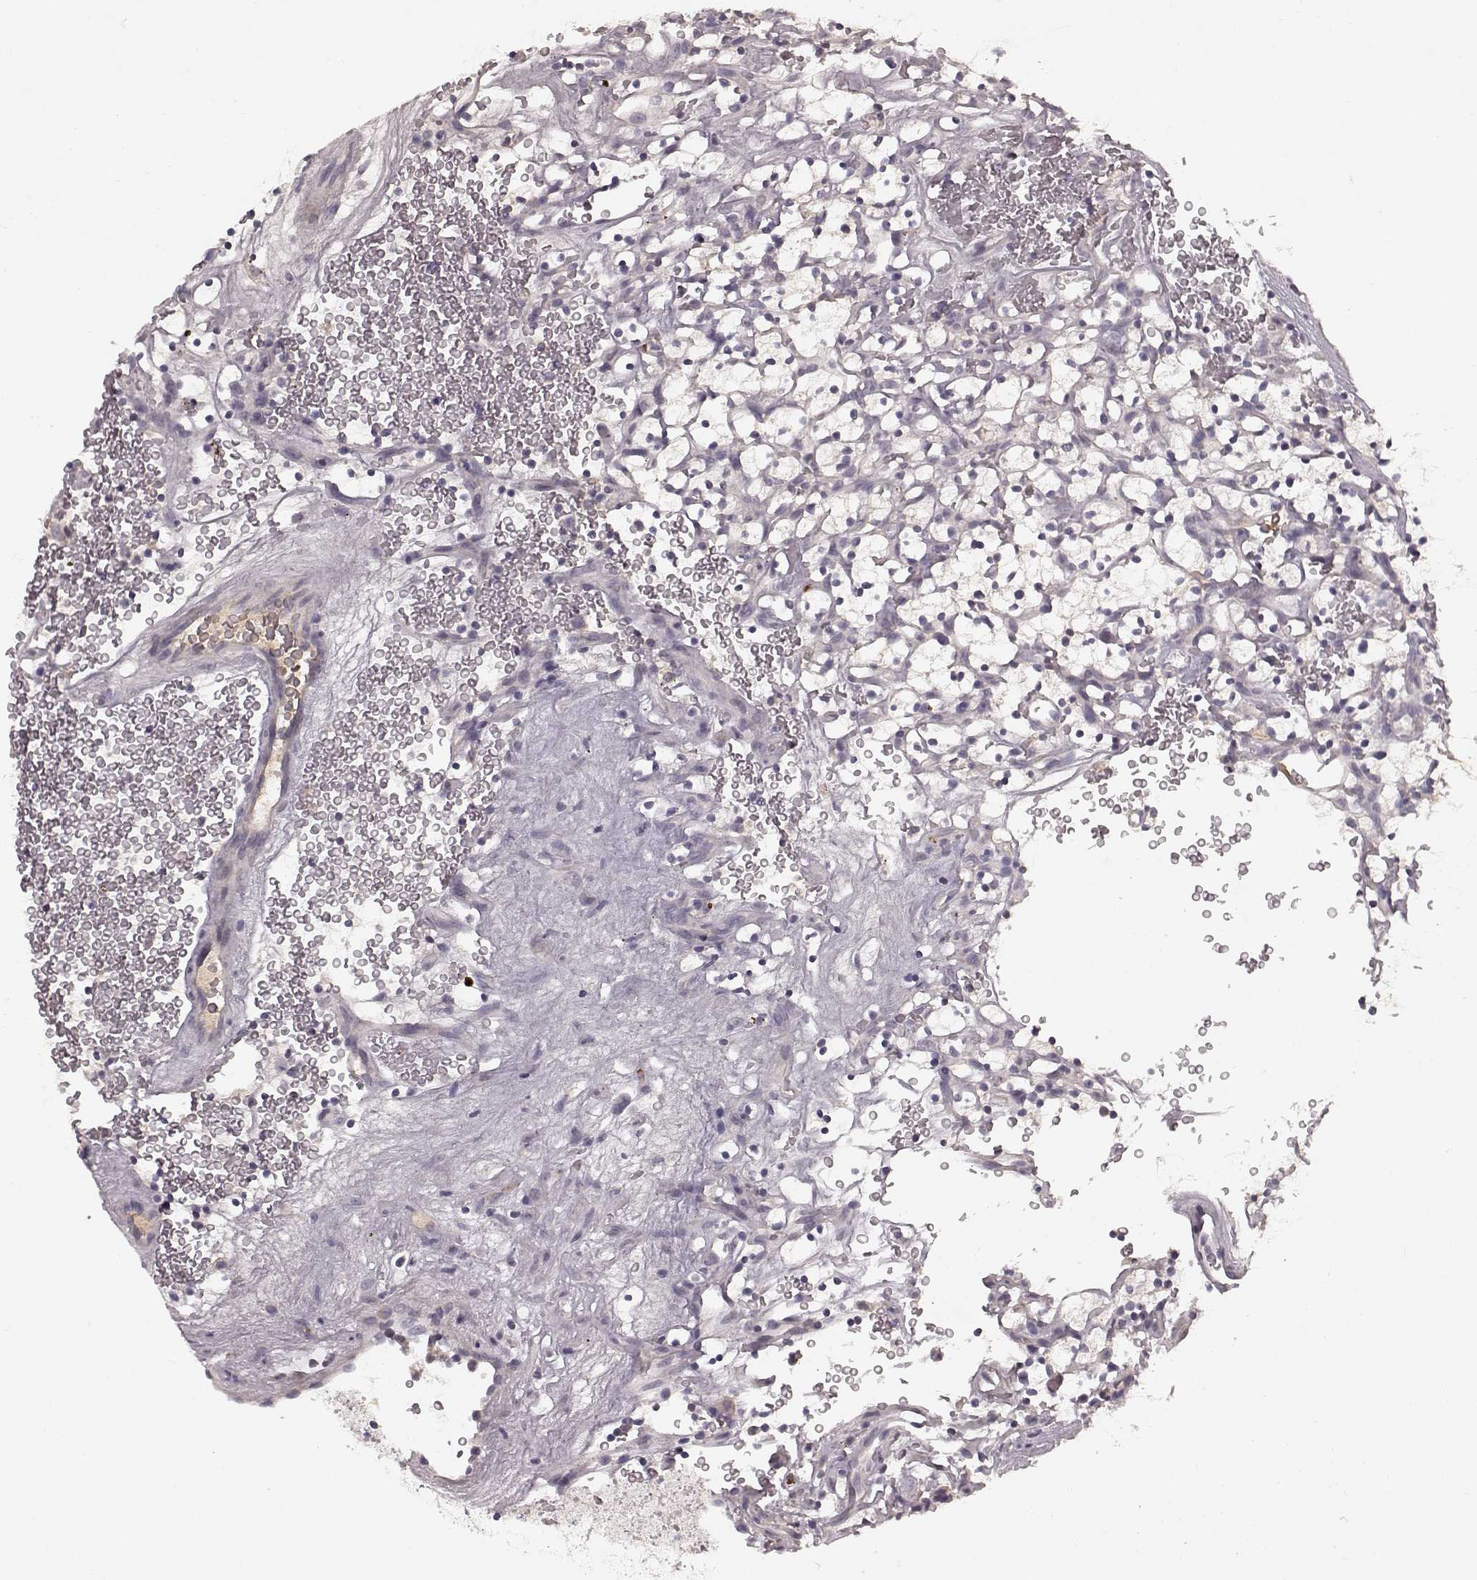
{"staining": {"intensity": "negative", "quantity": "none", "location": "none"}, "tissue": "renal cancer", "cell_type": "Tumor cells", "image_type": "cancer", "snomed": [{"axis": "morphology", "description": "Adenocarcinoma, NOS"}, {"axis": "topography", "description": "Kidney"}], "caption": "Renal cancer (adenocarcinoma) was stained to show a protein in brown. There is no significant staining in tumor cells. (DAB (3,3'-diaminobenzidine) IHC visualized using brightfield microscopy, high magnification).", "gene": "SLC22A18", "patient": {"sex": "female", "age": 64}}